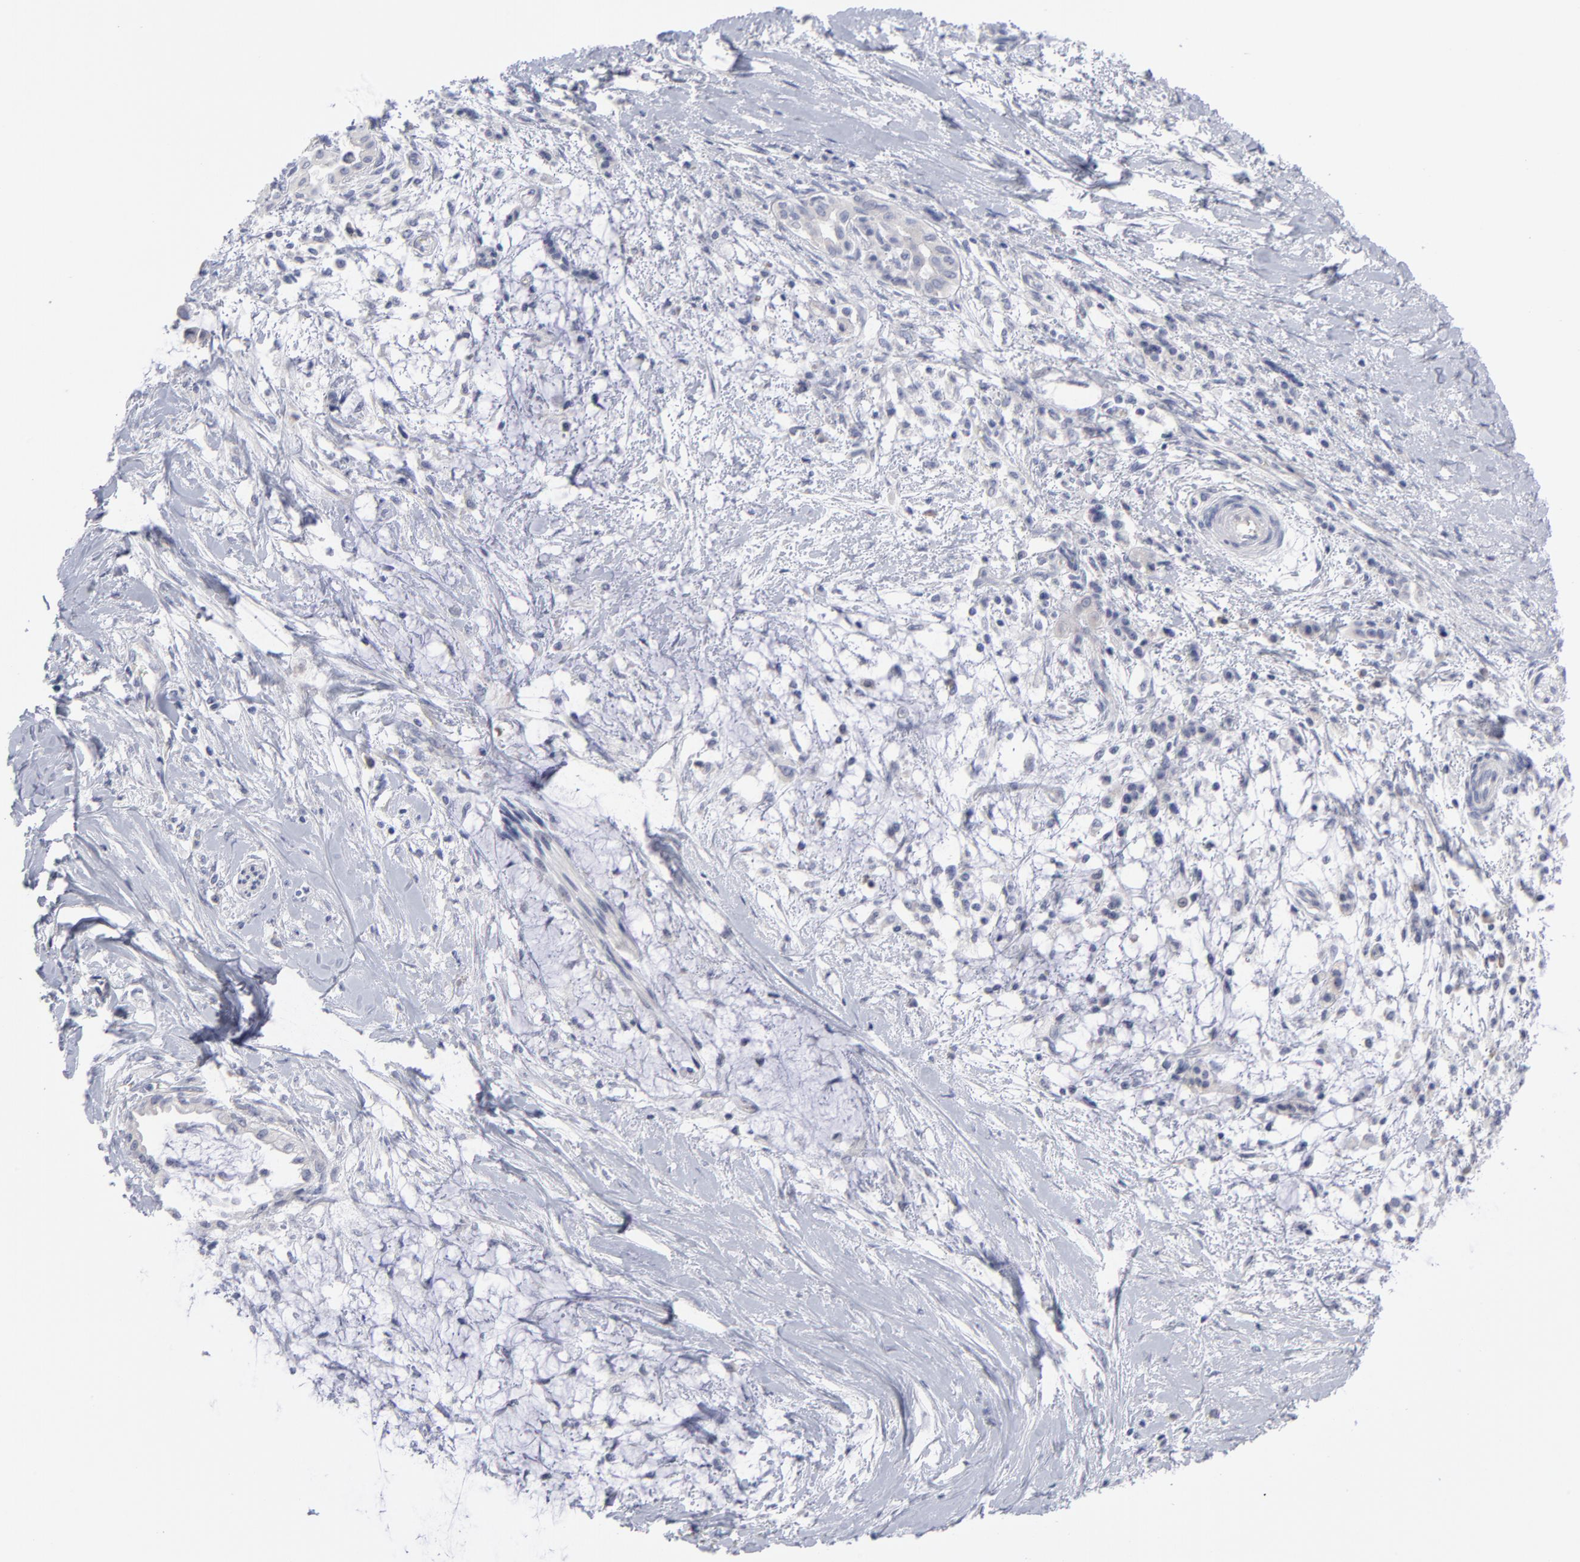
{"staining": {"intensity": "negative", "quantity": "none", "location": "none"}, "tissue": "pancreatic cancer", "cell_type": "Tumor cells", "image_type": "cancer", "snomed": [{"axis": "morphology", "description": "Adenocarcinoma, NOS"}, {"axis": "topography", "description": "Pancreas"}], "caption": "An image of human adenocarcinoma (pancreatic) is negative for staining in tumor cells.", "gene": "RPS24", "patient": {"sex": "female", "age": 64}}